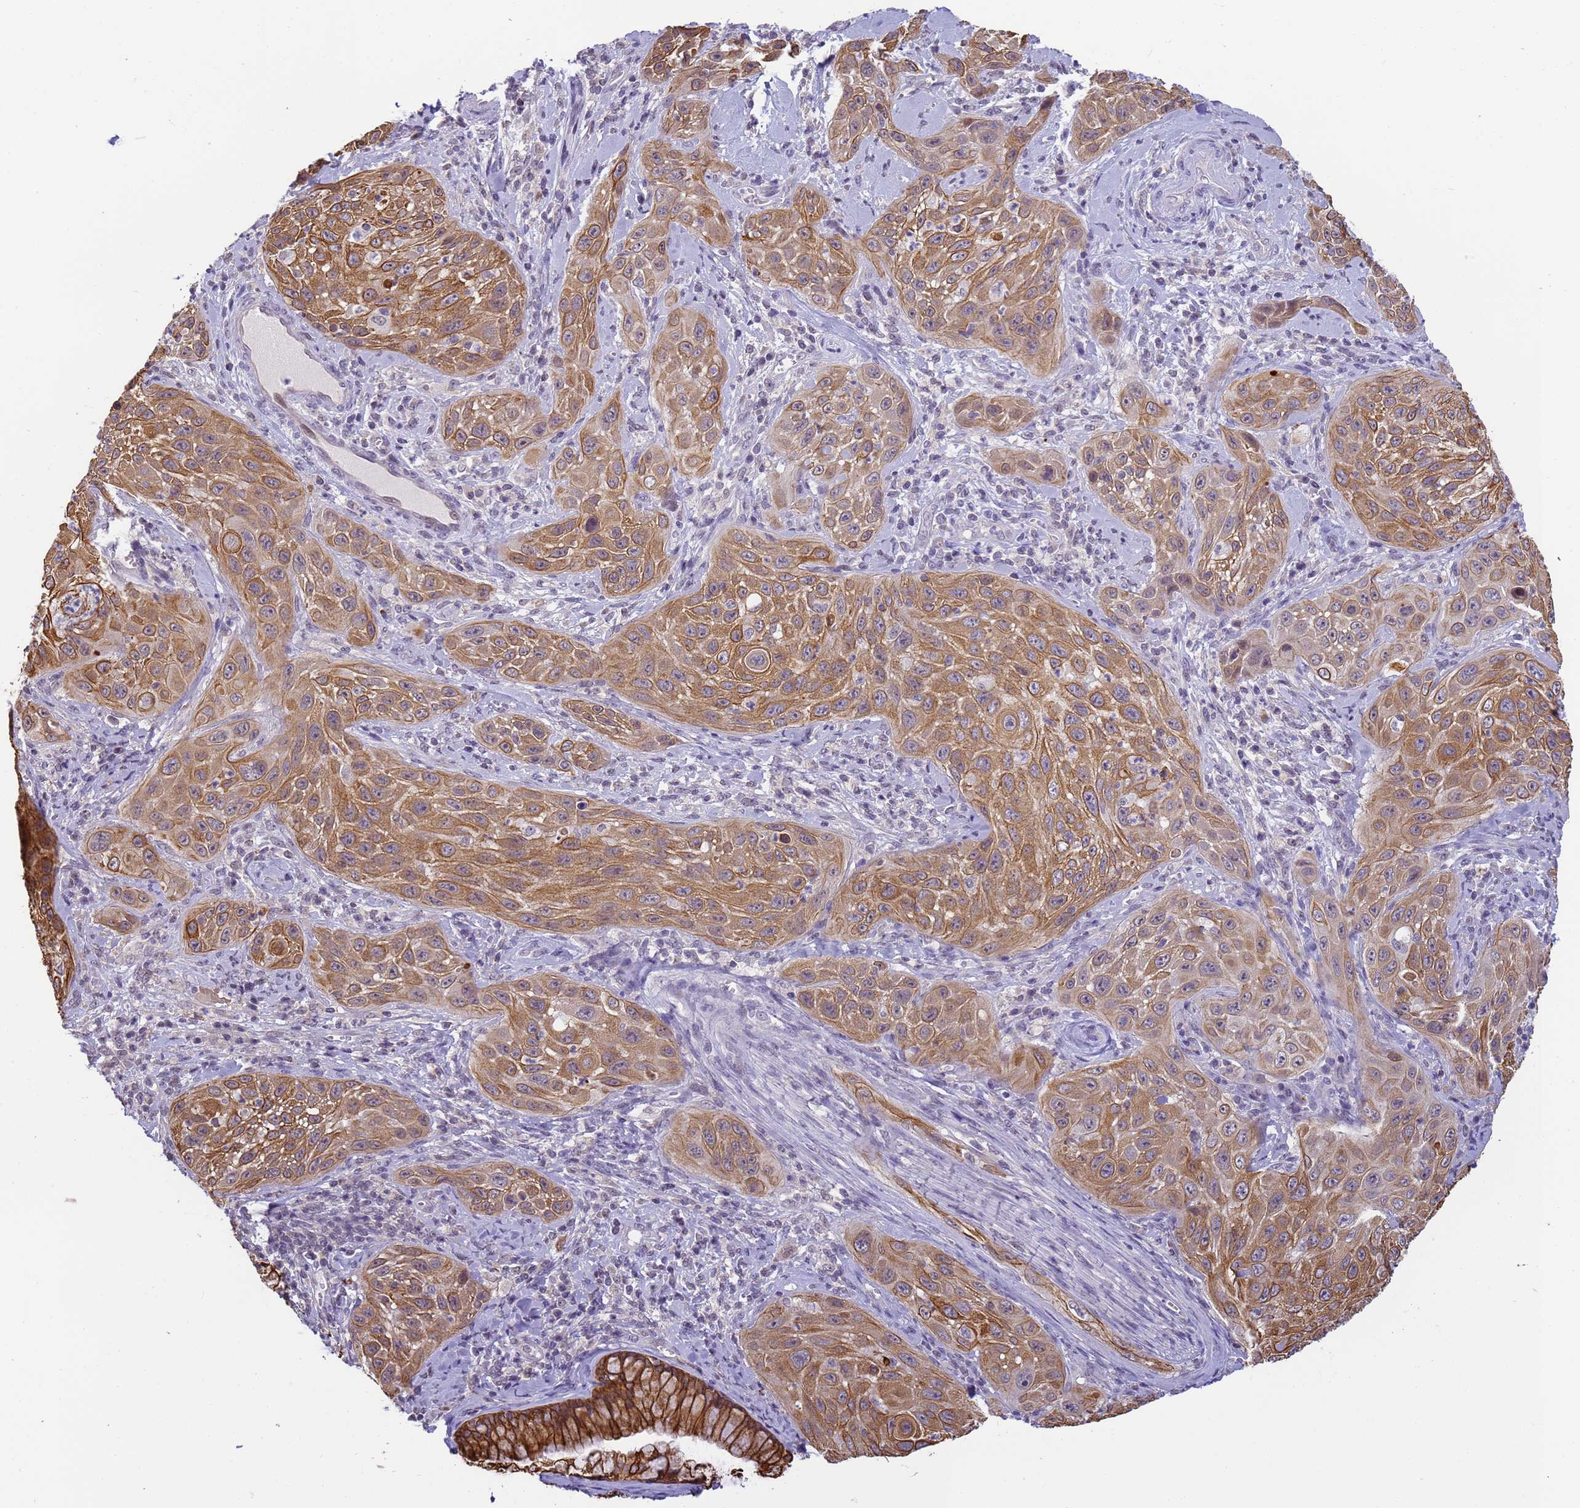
{"staining": {"intensity": "moderate", "quantity": ">75%", "location": "cytoplasmic/membranous"}, "tissue": "cervical cancer", "cell_type": "Tumor cells", "image_type": "cancer", "snomed": [{"axis": "morphology", "description": "Squamous cell carcinoma, NOS"}, {"axis": "topography", "description": "Cervix"}], "caption": "IHC image of neoplastic tissue: human cervical cancer (squamous cell carcinoma) stained using IHC shows medium levels of moderate protein expression localized specifically in the cytoplasmic/membranous of tumor cells, appearing as a cytoplasmic/membranous brown color.", "gene": "VWA3A", "patient": {"sex": "female", "age": 42}}